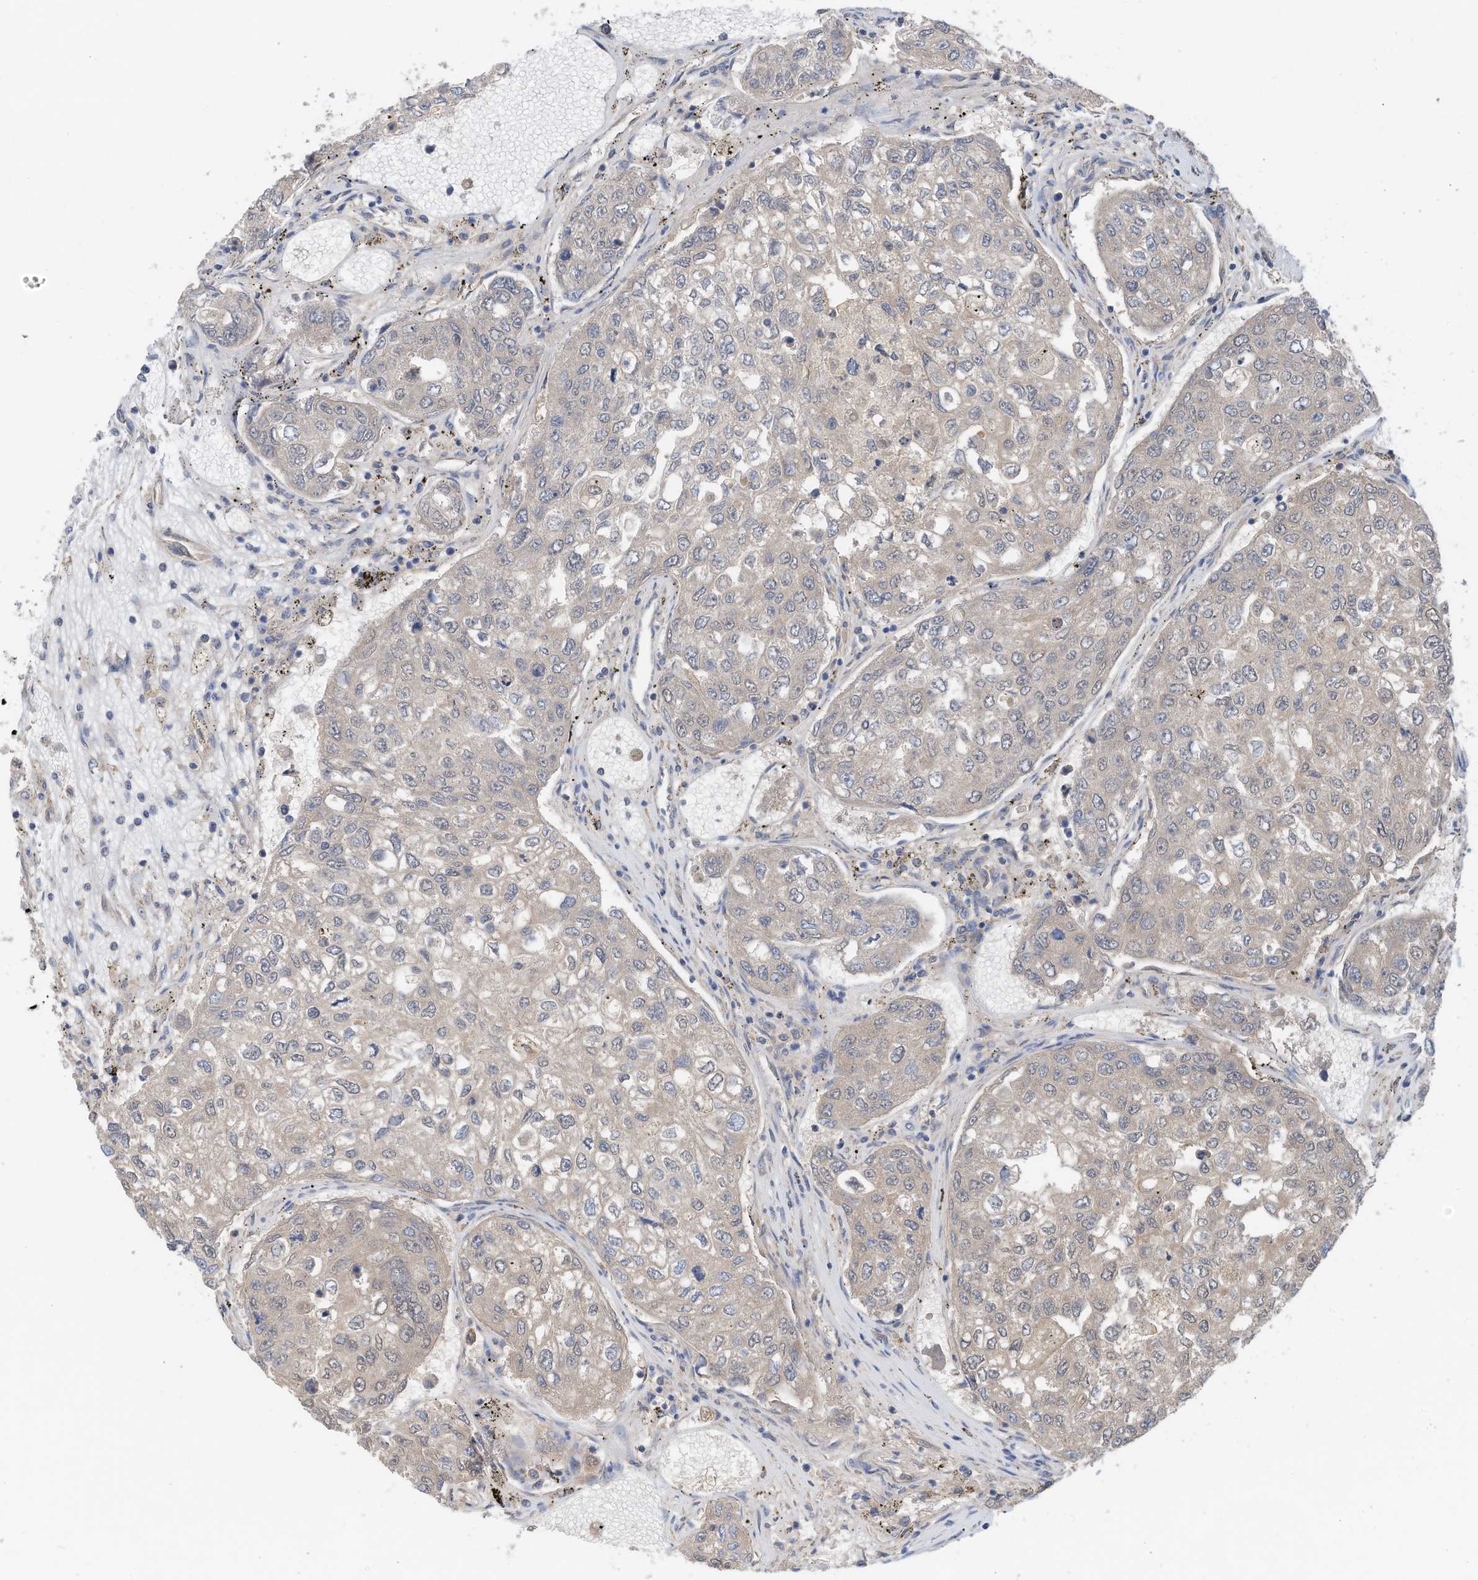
{"staining": {"intensity": "weak", "quantity": "<25%", "location": "cytoplasmic/membranous"}, "tissue": "urothelial cancer", "cell_type": "Tumor cells", "image_type": "cancer", "snomed": [{"axis": "morphology", "description": "Urothelial carcinoma, High grade"}, {"axis": "topography", "description": "Lymph node"}, {"axis": "topography", "description": "Urinary bladder"}], "caption": "High-grade urothelial carcinoma stained for a protein using immunohistochemistry shows no positivity tumor cells.", "gene": "SLC5A11", "patient": {"sex": "male", "age": 51}}